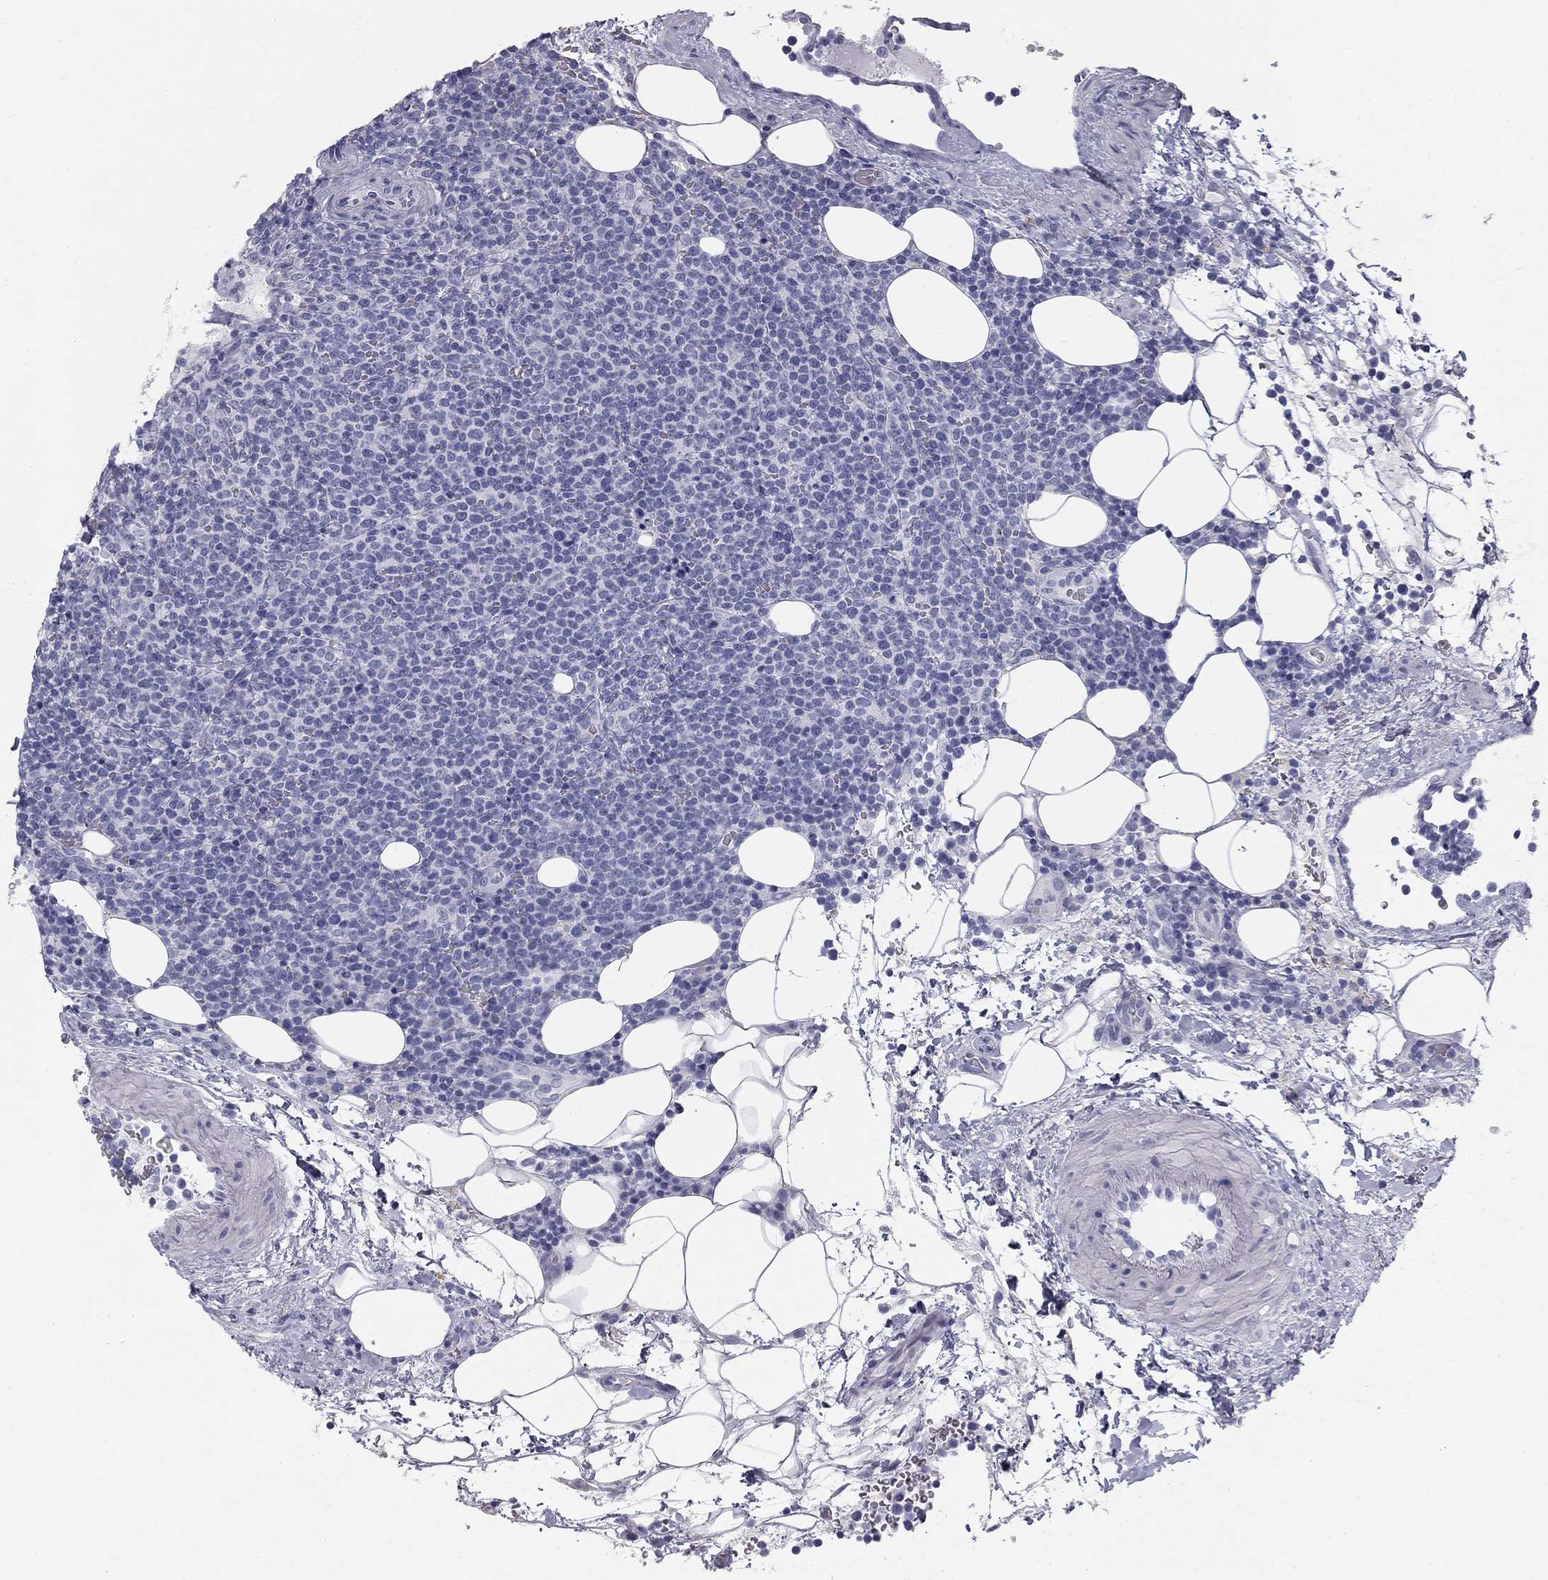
{"staining": {"intensity": "negative", "quantity": "none", "location": "none"}, "tissue": "lymphoma", "cell_type": "Tumor cells", "image_type": "cancer", "snomed": [{"axis": "morphology", "description": "Malignant lymphoma, non-Hodgkin's type, High grade"}, {"axis": "topography", "description": "Lymph node"}], "caption": "This is a photomicrograph of immunohistochemistry (IHC) staining of lymphoma, which shows no staining in tumor cells.", "gene": "SULT2B1", "patient": {"sex": "male", "age": 61}}